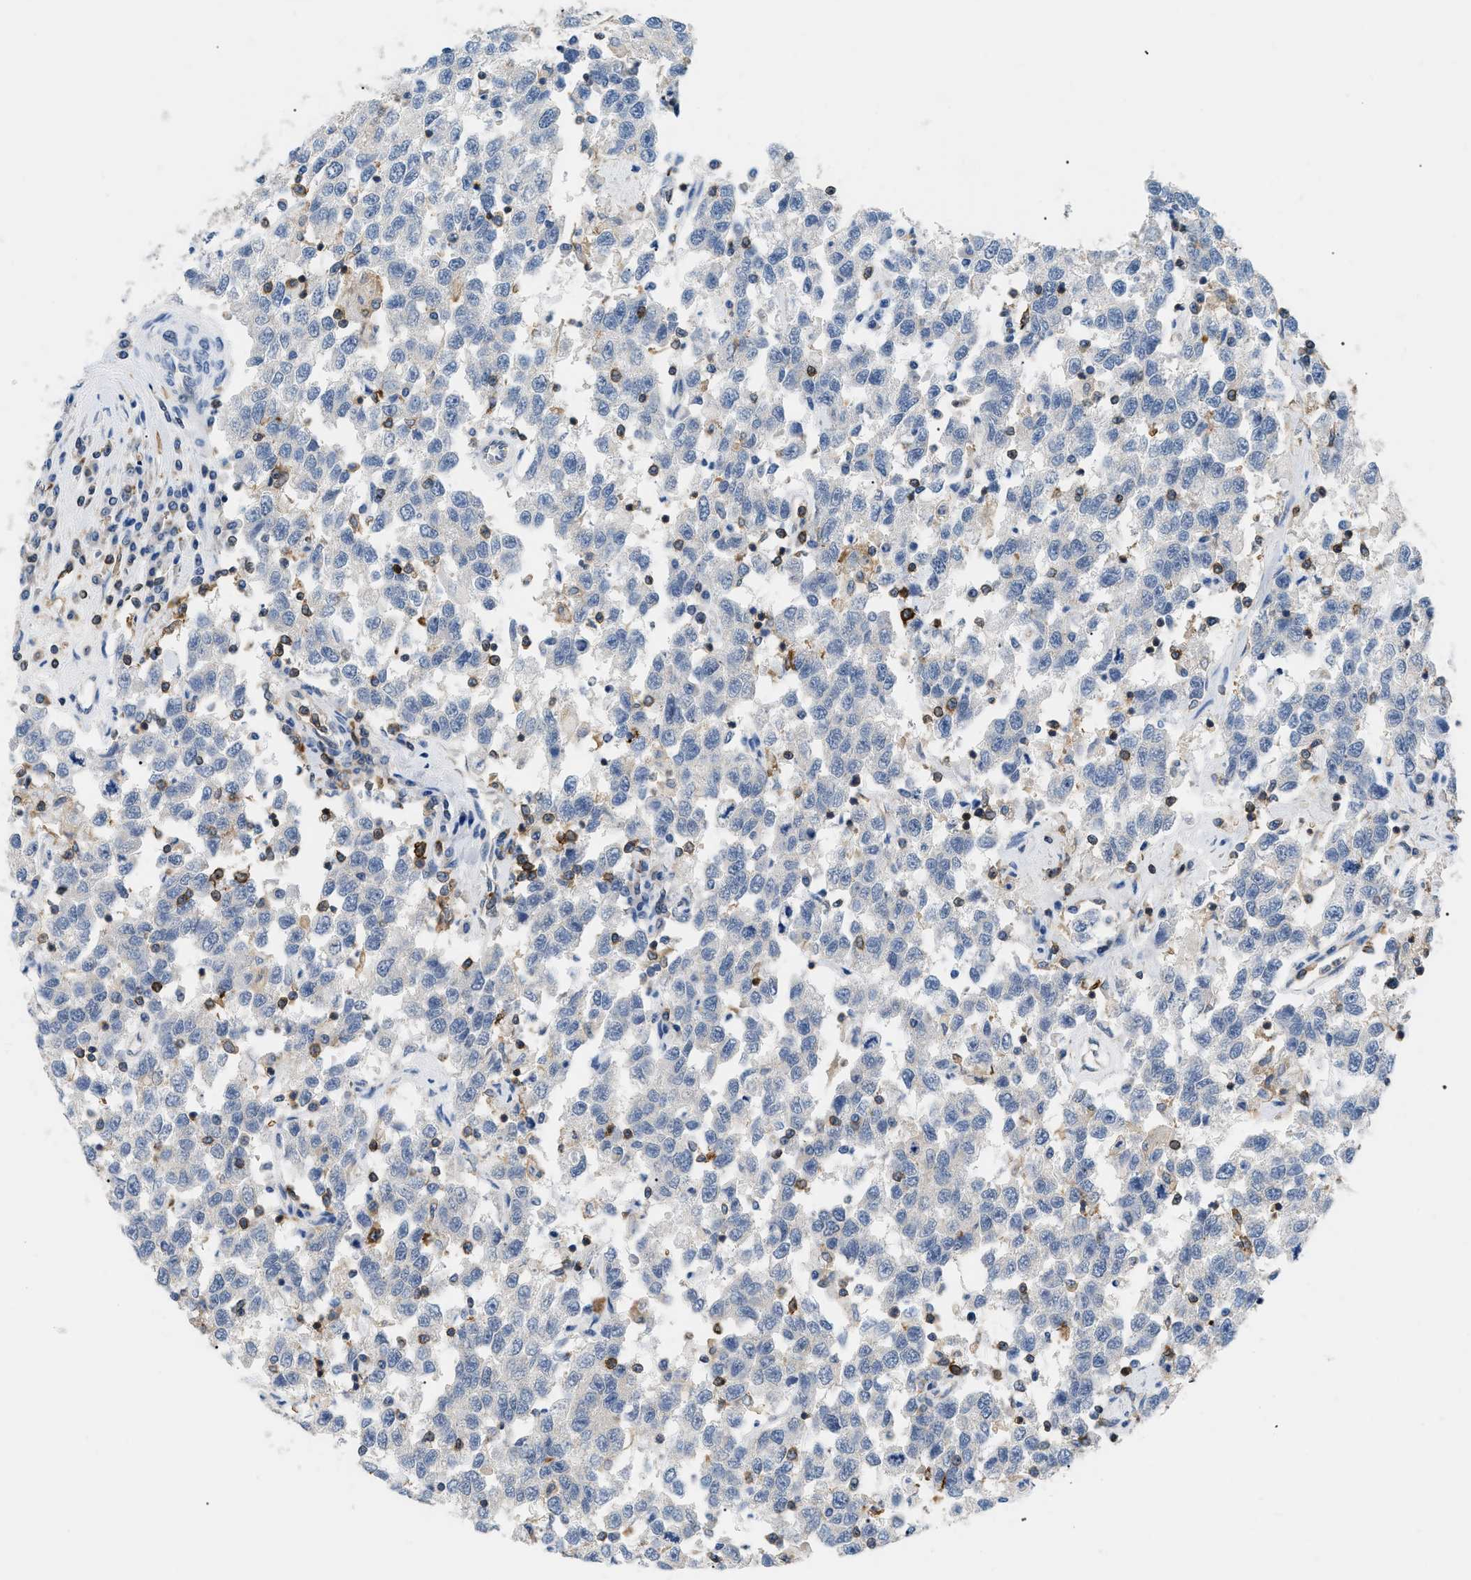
{"staining": {"intensity": "negative", "quantity": "none", "location": "none"}, "tissue": "testis cancer", "cell_type": "Tumor cells", "image_type": "cancer", "snomed": [{"axis": "morphology", "description": "Seminoma, NOS"}, {"axis": "topography", "description": "Testis"}], "caption": "Human testis seminoma stained for a protein using IHC exhibits no staining in tumor cells.", "gene": "INPP5D", "patient": {"sex": "male", "age": 41}}